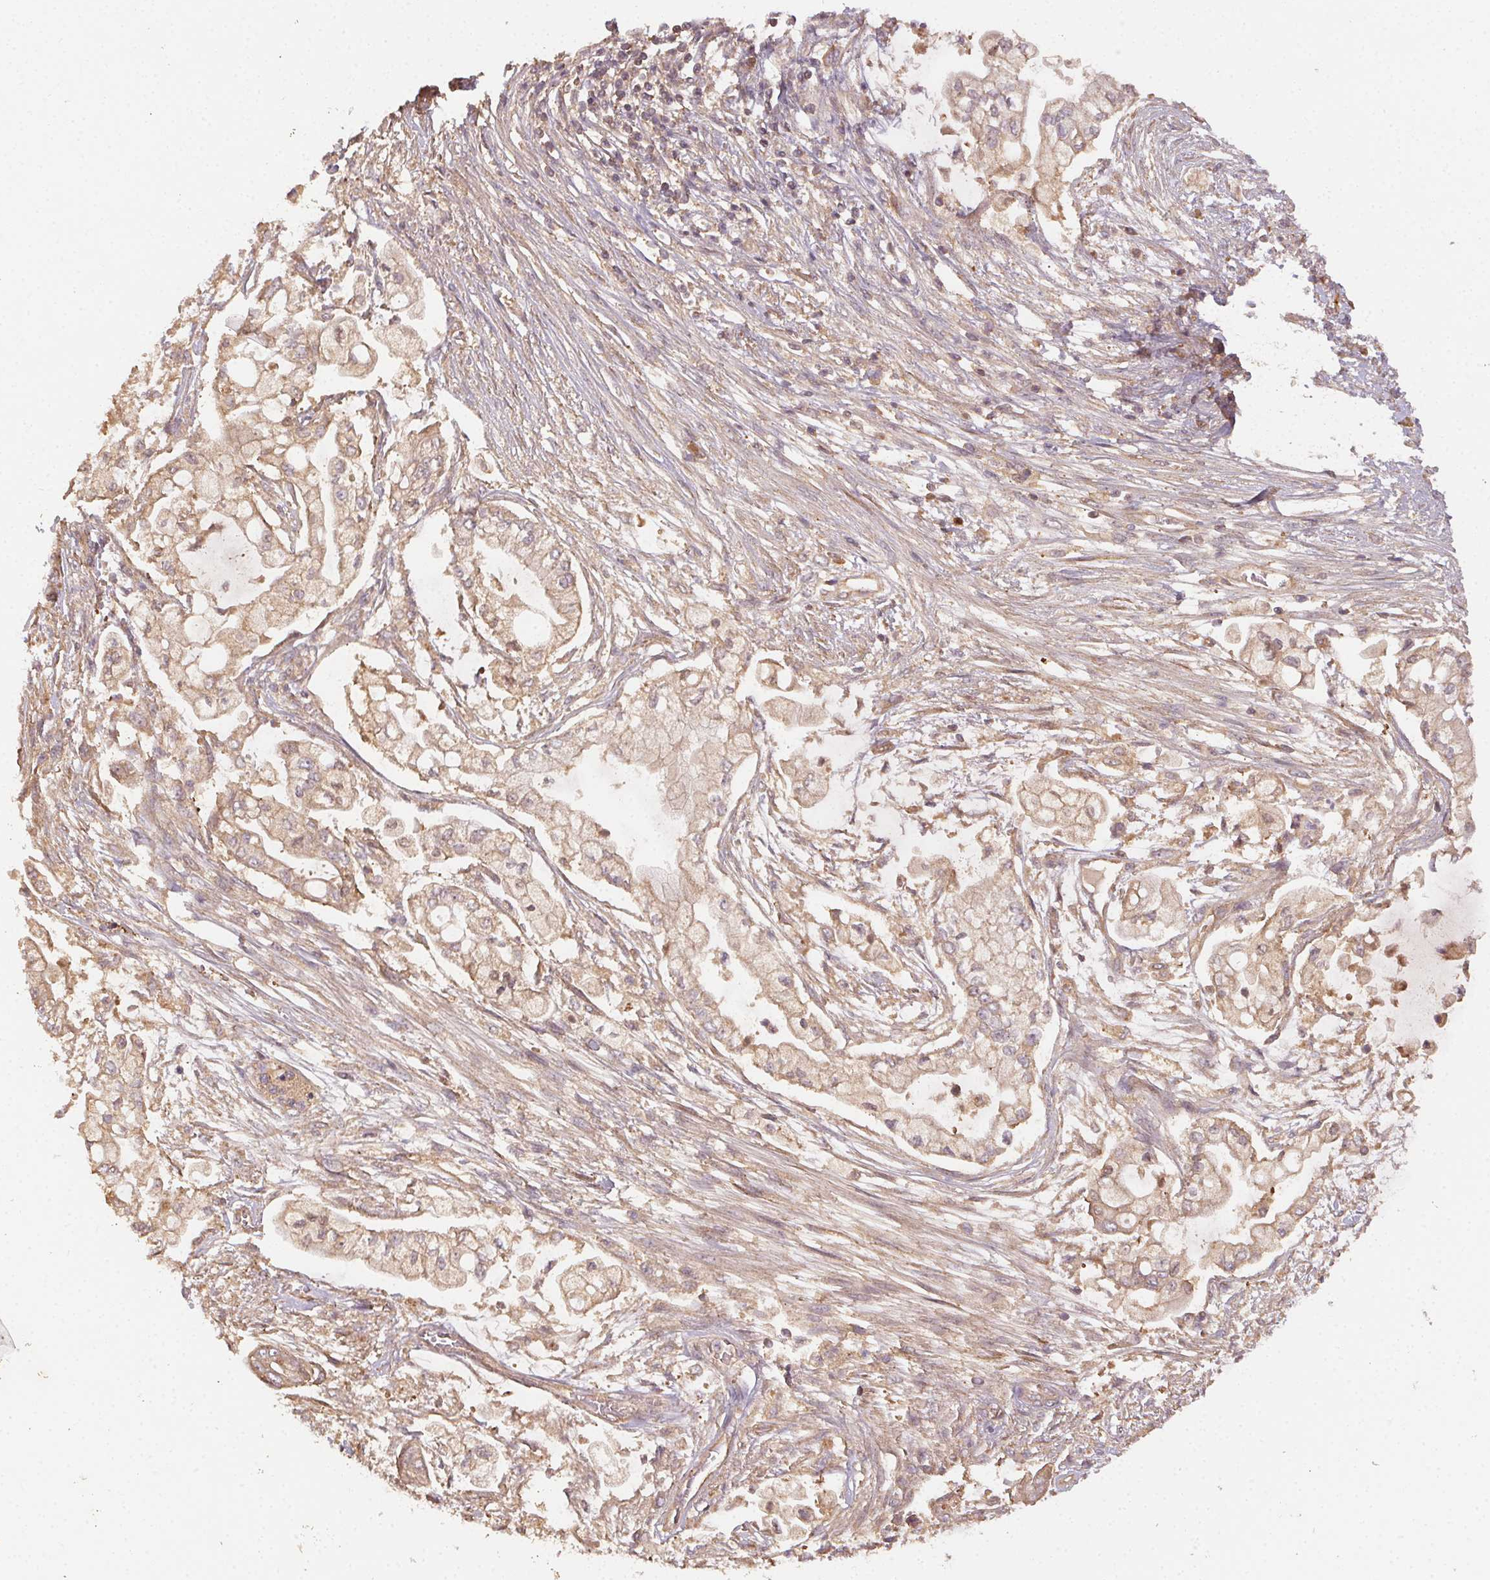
{"staining": {"intensity": "weak", "quantity": ">75%", "location": "cytoplasmic/membranous"}, "tissue": "pancreatic cancer", "cell_type": "Tumor cells", "image_type": "cancer", "snomed": [{"axis": "morphology", "description": "Adenocarcinoma, NOS"}, {"axis": "topography", "description": "Pancreas"}], "caption": "Pancreatic cancer stained with immunohistochemistry (IHC) demonstrates weak cytoplasmic/membranous staining in about >75% of tumor cells.", "gene": "RALA", "patient": {"sex": "female", "age": 69}}